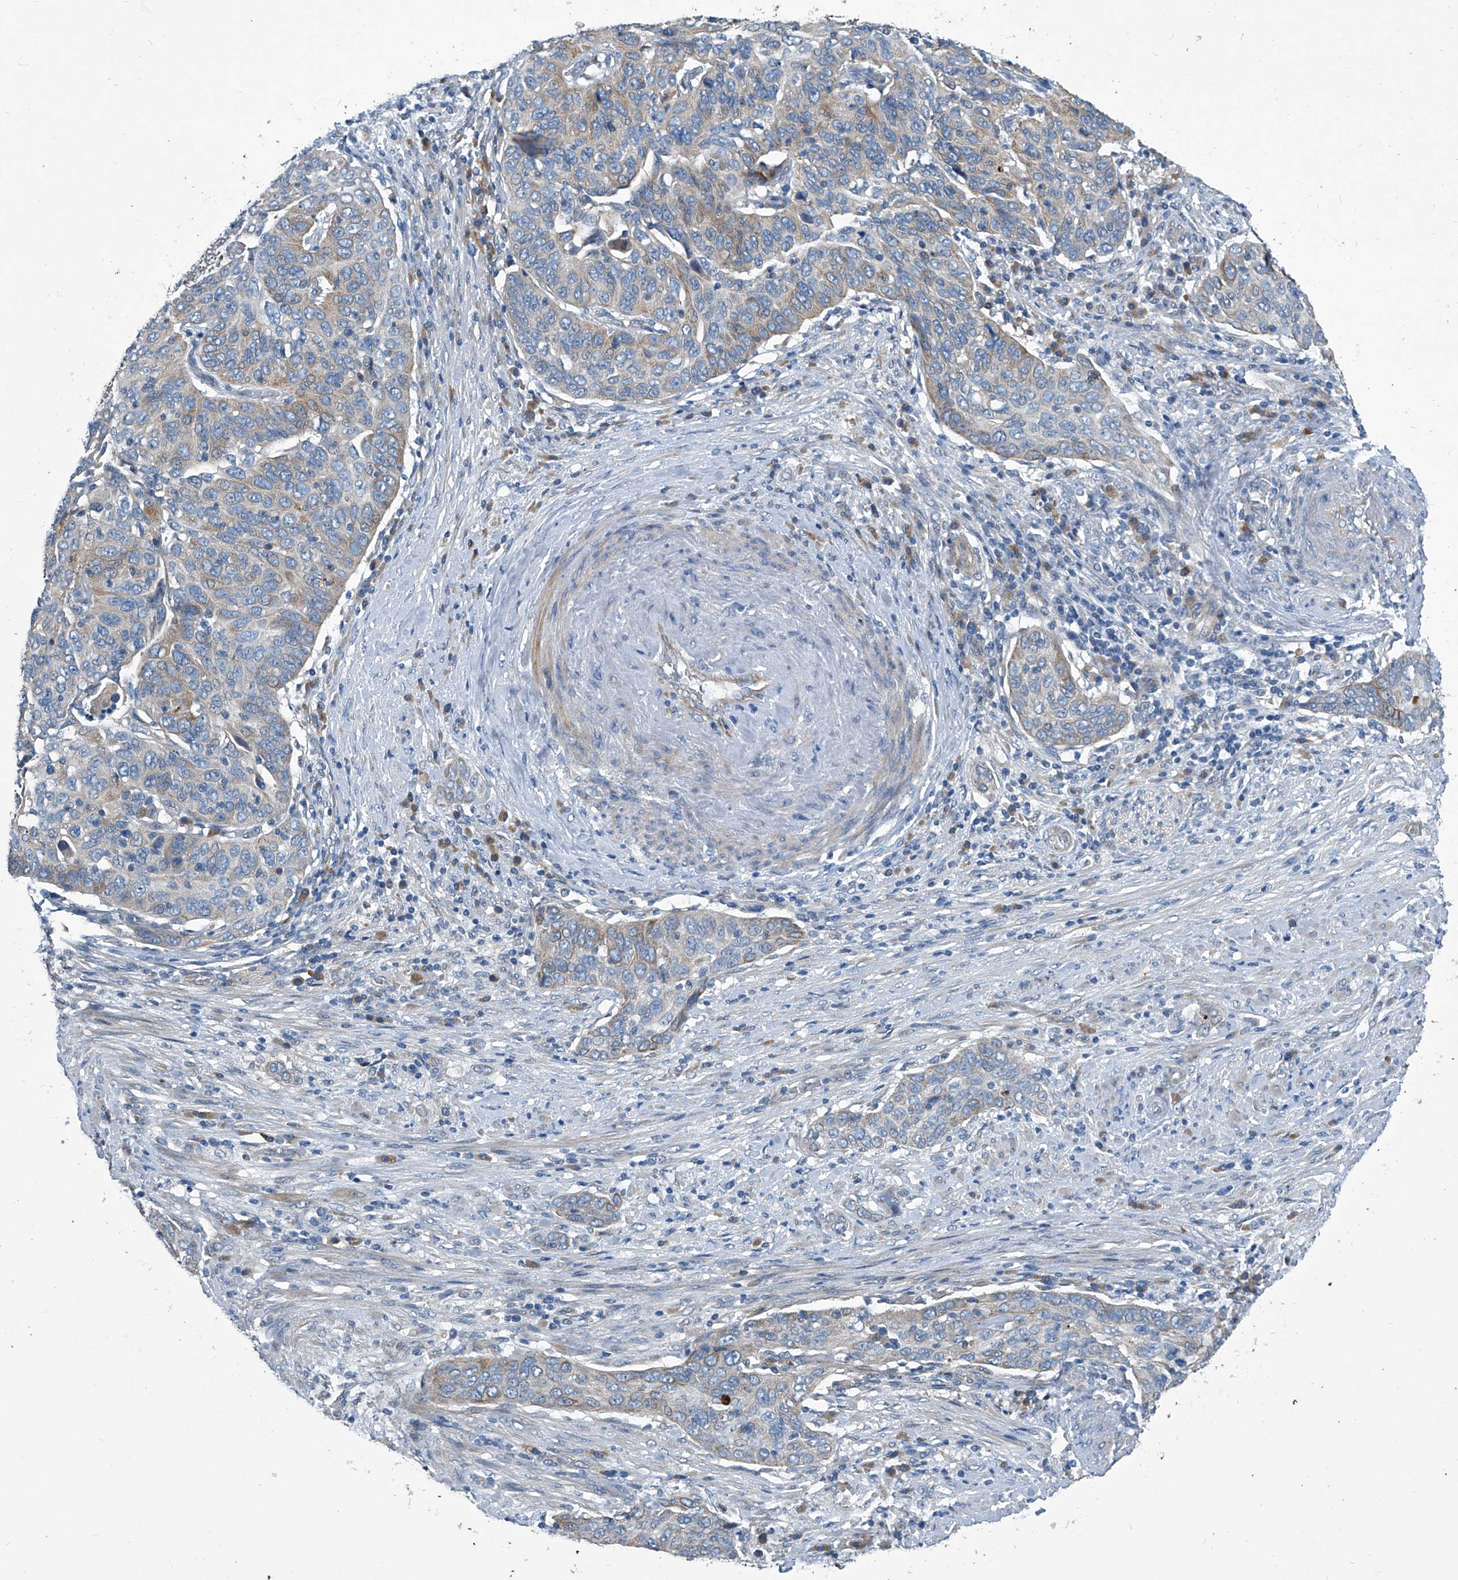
{"staining": {"intensity": "moderate", "quantity": "<25%", "location": "cytoplasmic/membranous"}, "tissue": "cervical cancer", "cell_type": "Tumor cells", "image_type": "cancer", "snomed": [{"axis": "morphology", "description": "Squamous cell carcinoma, NOS"}, {"axis": "topography", "description": "Cervix"}], "caption": "Approximately <25% of tumor cells in squamous cell carcinoma (cervical) exhibit moderate cytoplasmic/membranous protein expression as visualized by brown immunohistochemical staining.", "gene": "SLC26A11", "patient": {"sex": "female", "age": 60}}